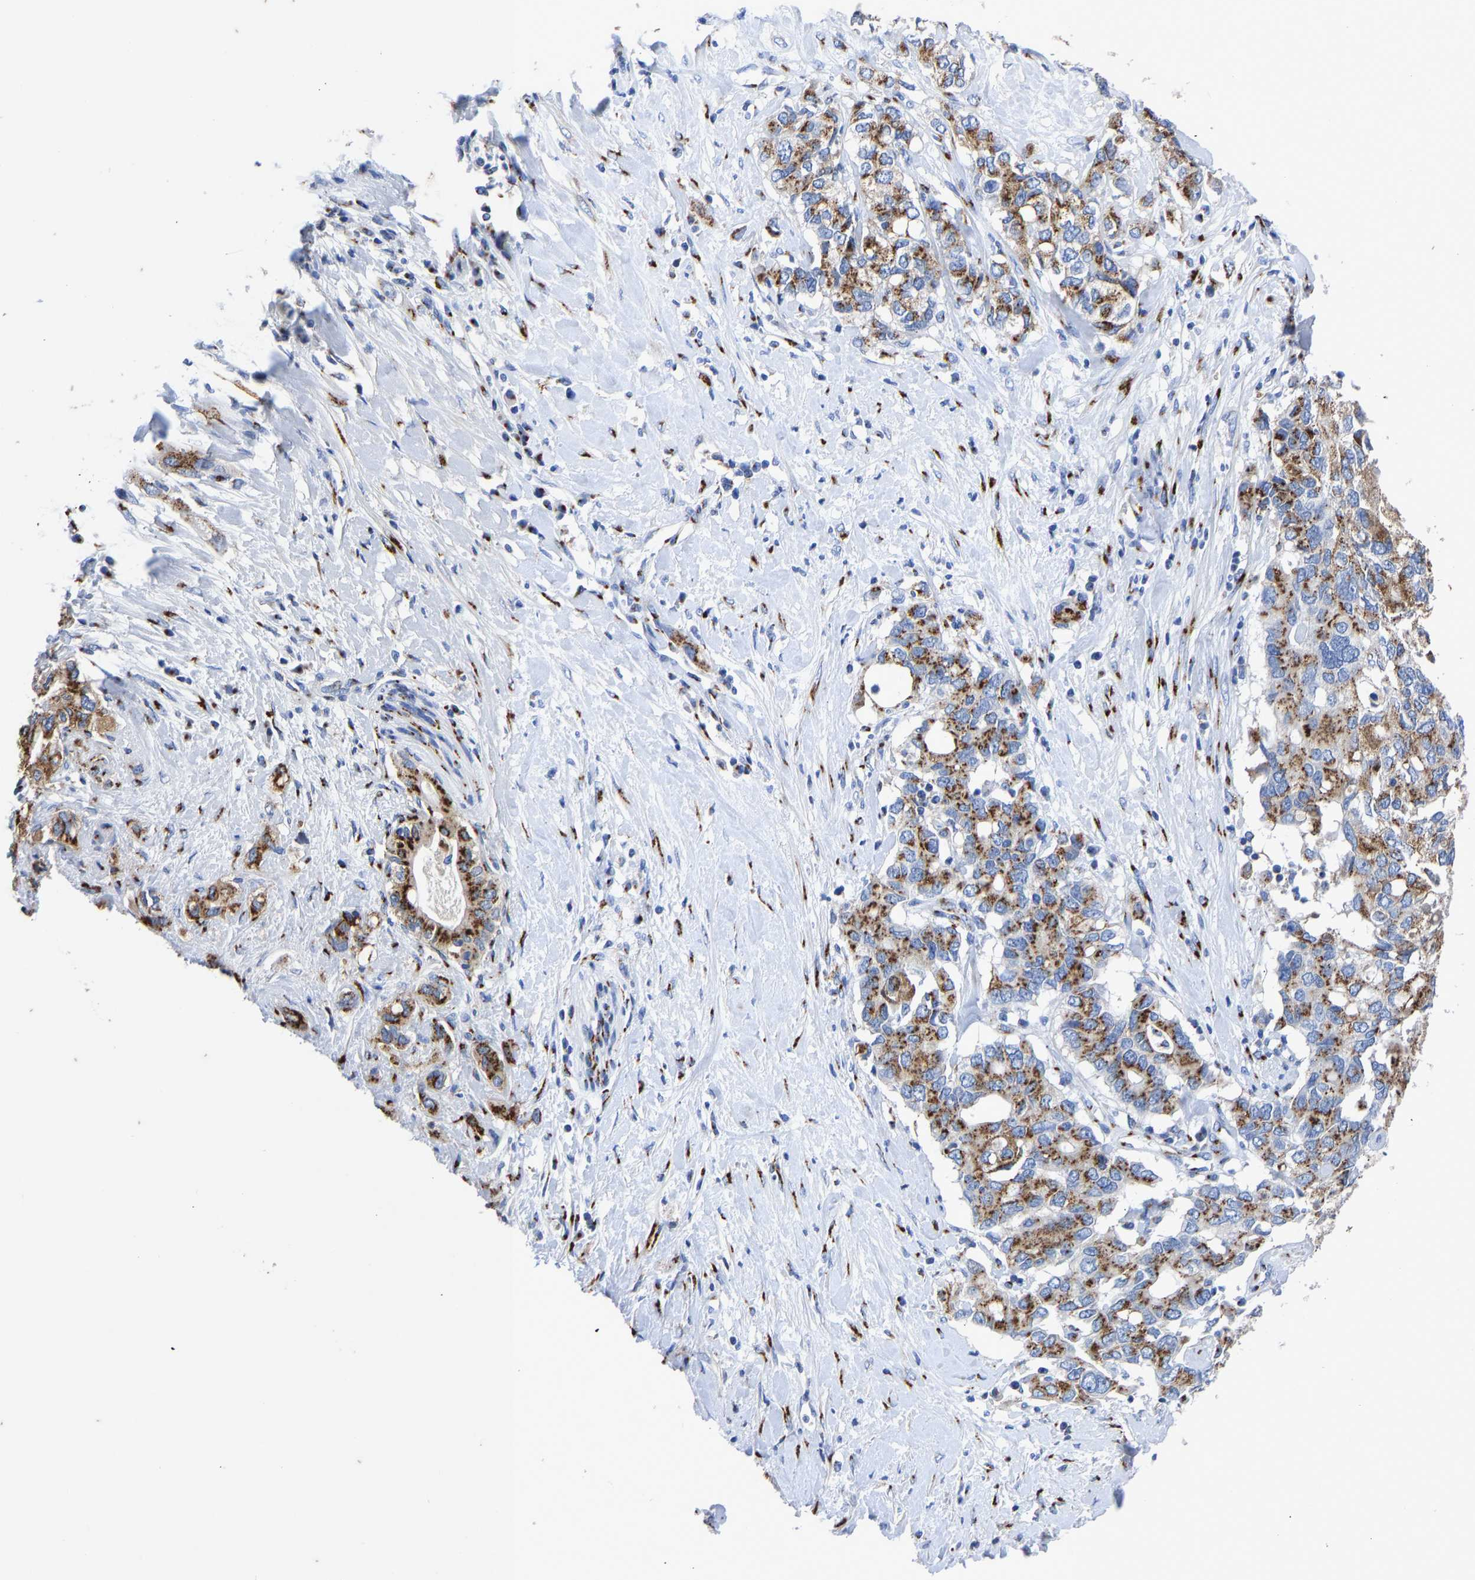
{"staining": {"intensity": "moderate", "quantity": ">75%", "location": "cytoplasmic/membranous"}, "tissue": "pancreatic cancer", "cell_type": "Tumor cells", "image_type": "cancer", "snomed": [{"axis": "morphology", "description": "Adenocarcinoma, NOS"}, {"axis": "topography", "description": "Pancreas"}], "caption": "The histopathology image reveals a brown stain indicating the presence of a protein in the cytoplasmic/membranous of tumor cells in pancreatic cancer. The staining was performed using DAB, with brown indicating positive protein expression. Nuclei are stained blue with hematoxylin.", "gene": "TMEM87A", "patient": {"sex": "female", "age": 56}}